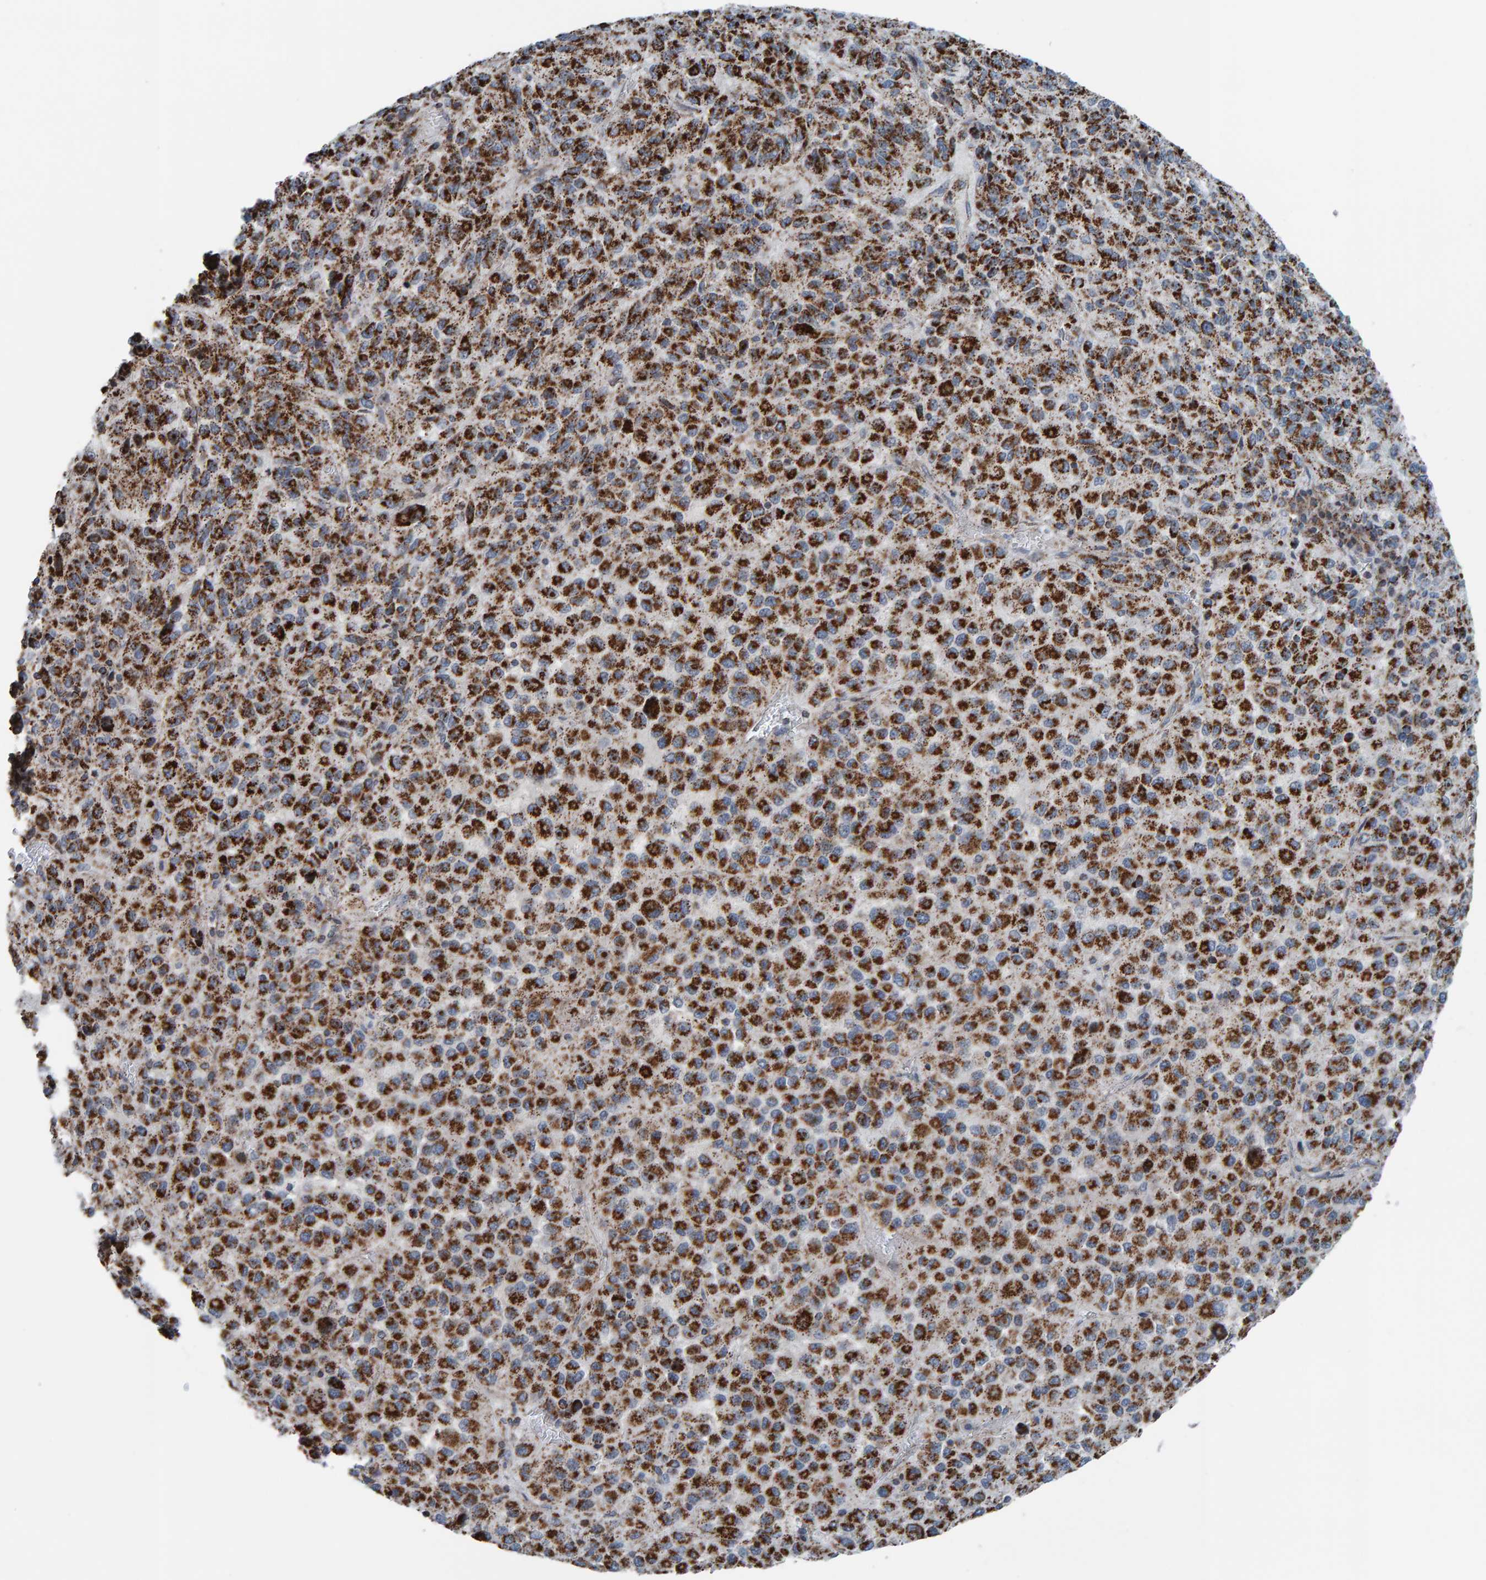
{"staining": {"intensity": "strong", "quantity": ">75%", "location": "cytoplasmic/membranous"}, "tissue": "melanoma", "cell_type": "Tumor cells", "image_type": "cancer", "snomed": [{"axis": "morphology", "description": "Malignant melanoma, Metastatic site"}, {"axis": "topography", "description": "Lung"}], "caption": "Strong cytoplasmic/membranous staining for a protein is present in approximately >75% of tumor cells of malignant melanoma (metastatic site) using immunohistochemistry (IHC).", "gene": "ZNF48", "patient": {"sex": "male", "age": 64}}